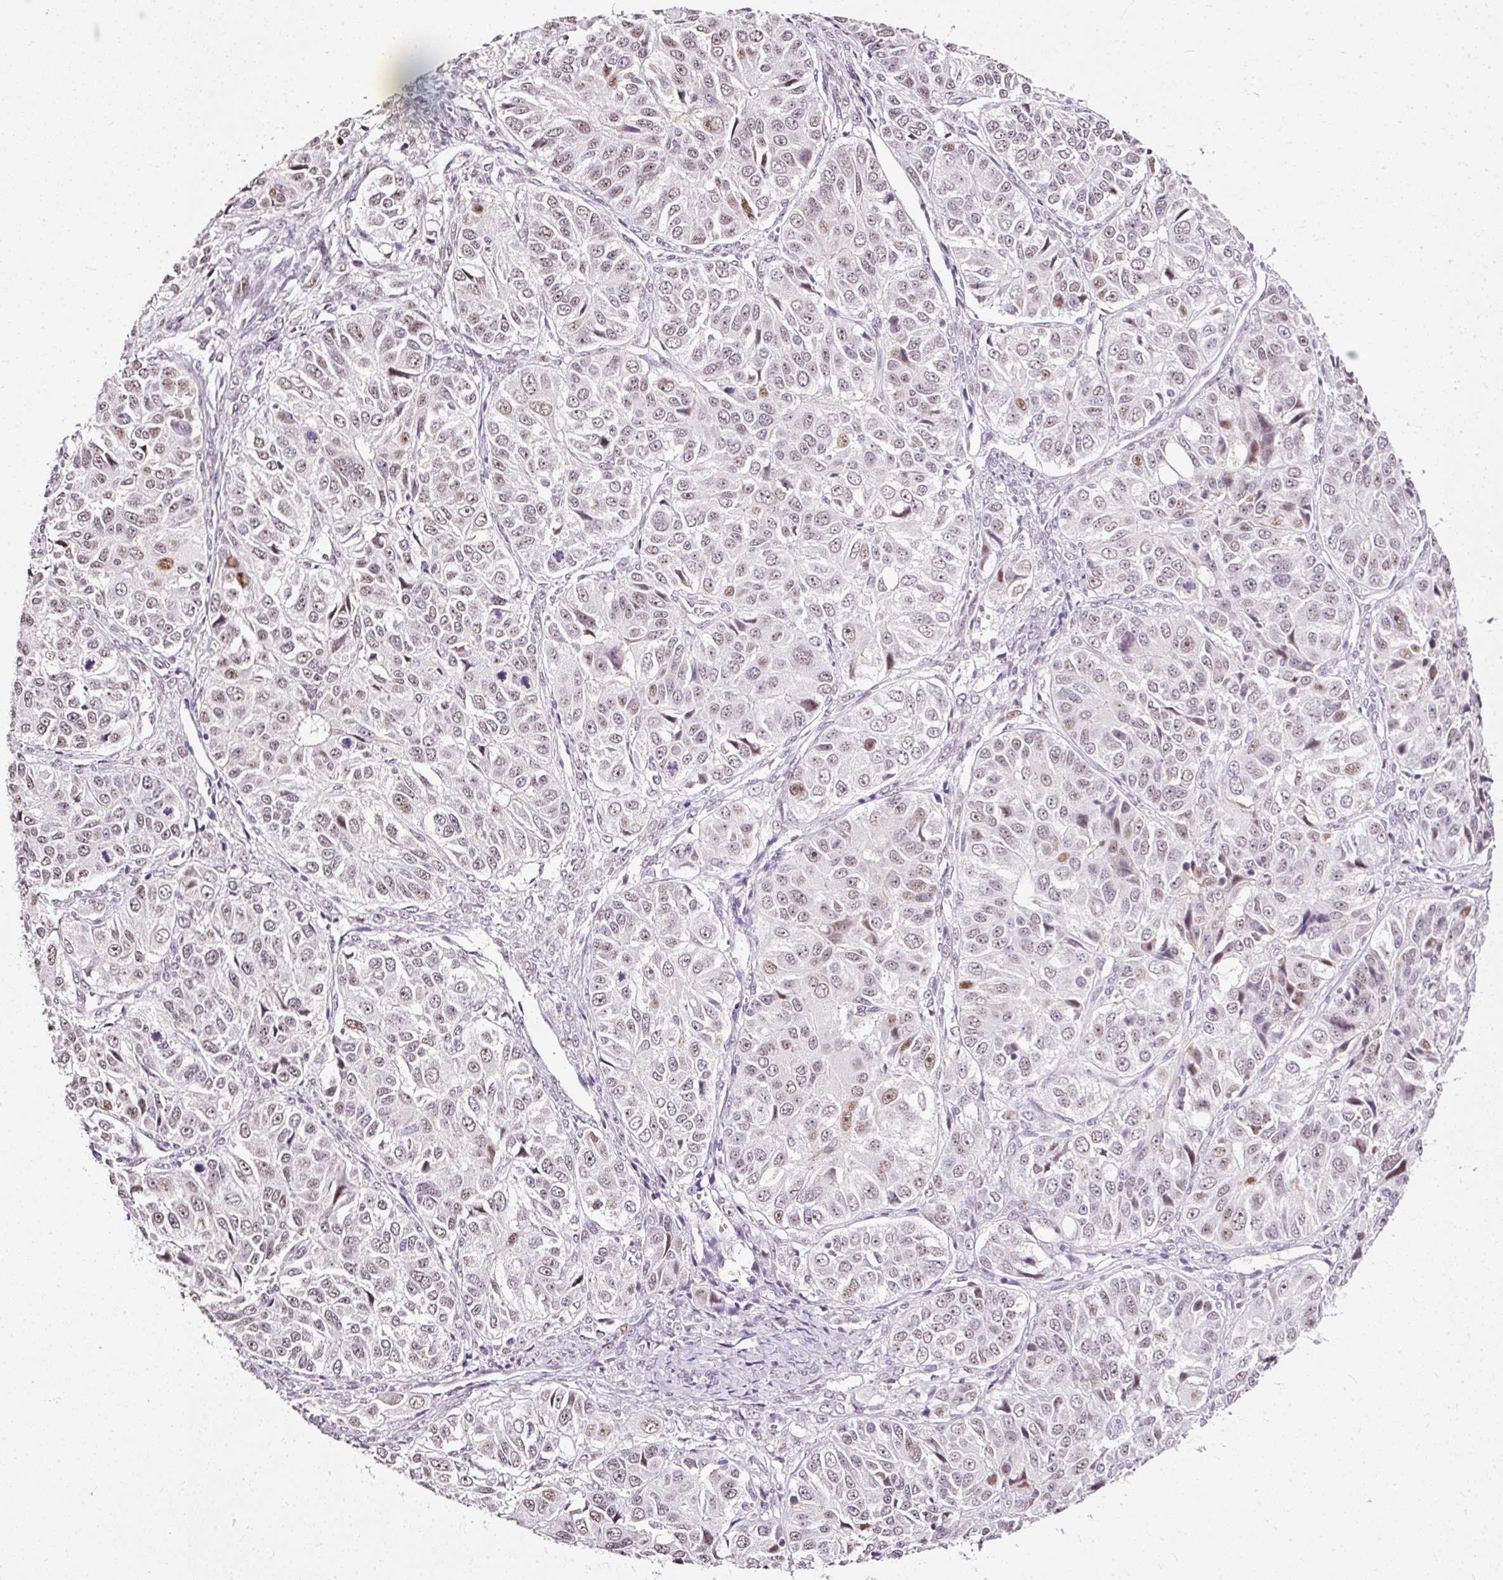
{"staining": {"intensity": "weak", "quantity": ">75%", "location": "nuclear"}, "tissue": "ovarian cancer", "cell_type": "Tumor cells", "image_type": "cancer", "snomed": [{"axis": "morphology", "description": "Carcinoma, endometroid"}, {"axis": "topography", "description": "Ovary"}], "caption": "Immunohistochemistry (IHC) photomicrograph of neoplastic tissue: human ovarian cancer (endometroid carcinoma) stained using immunohistochemistry (IHC) displays low levels of weak protein expression localized specifically in the nuclear of tumor cells, appearing as a nuclear brown color.", "gene": "PDE6B", "patient": {"sex": "female", "age": 51}}